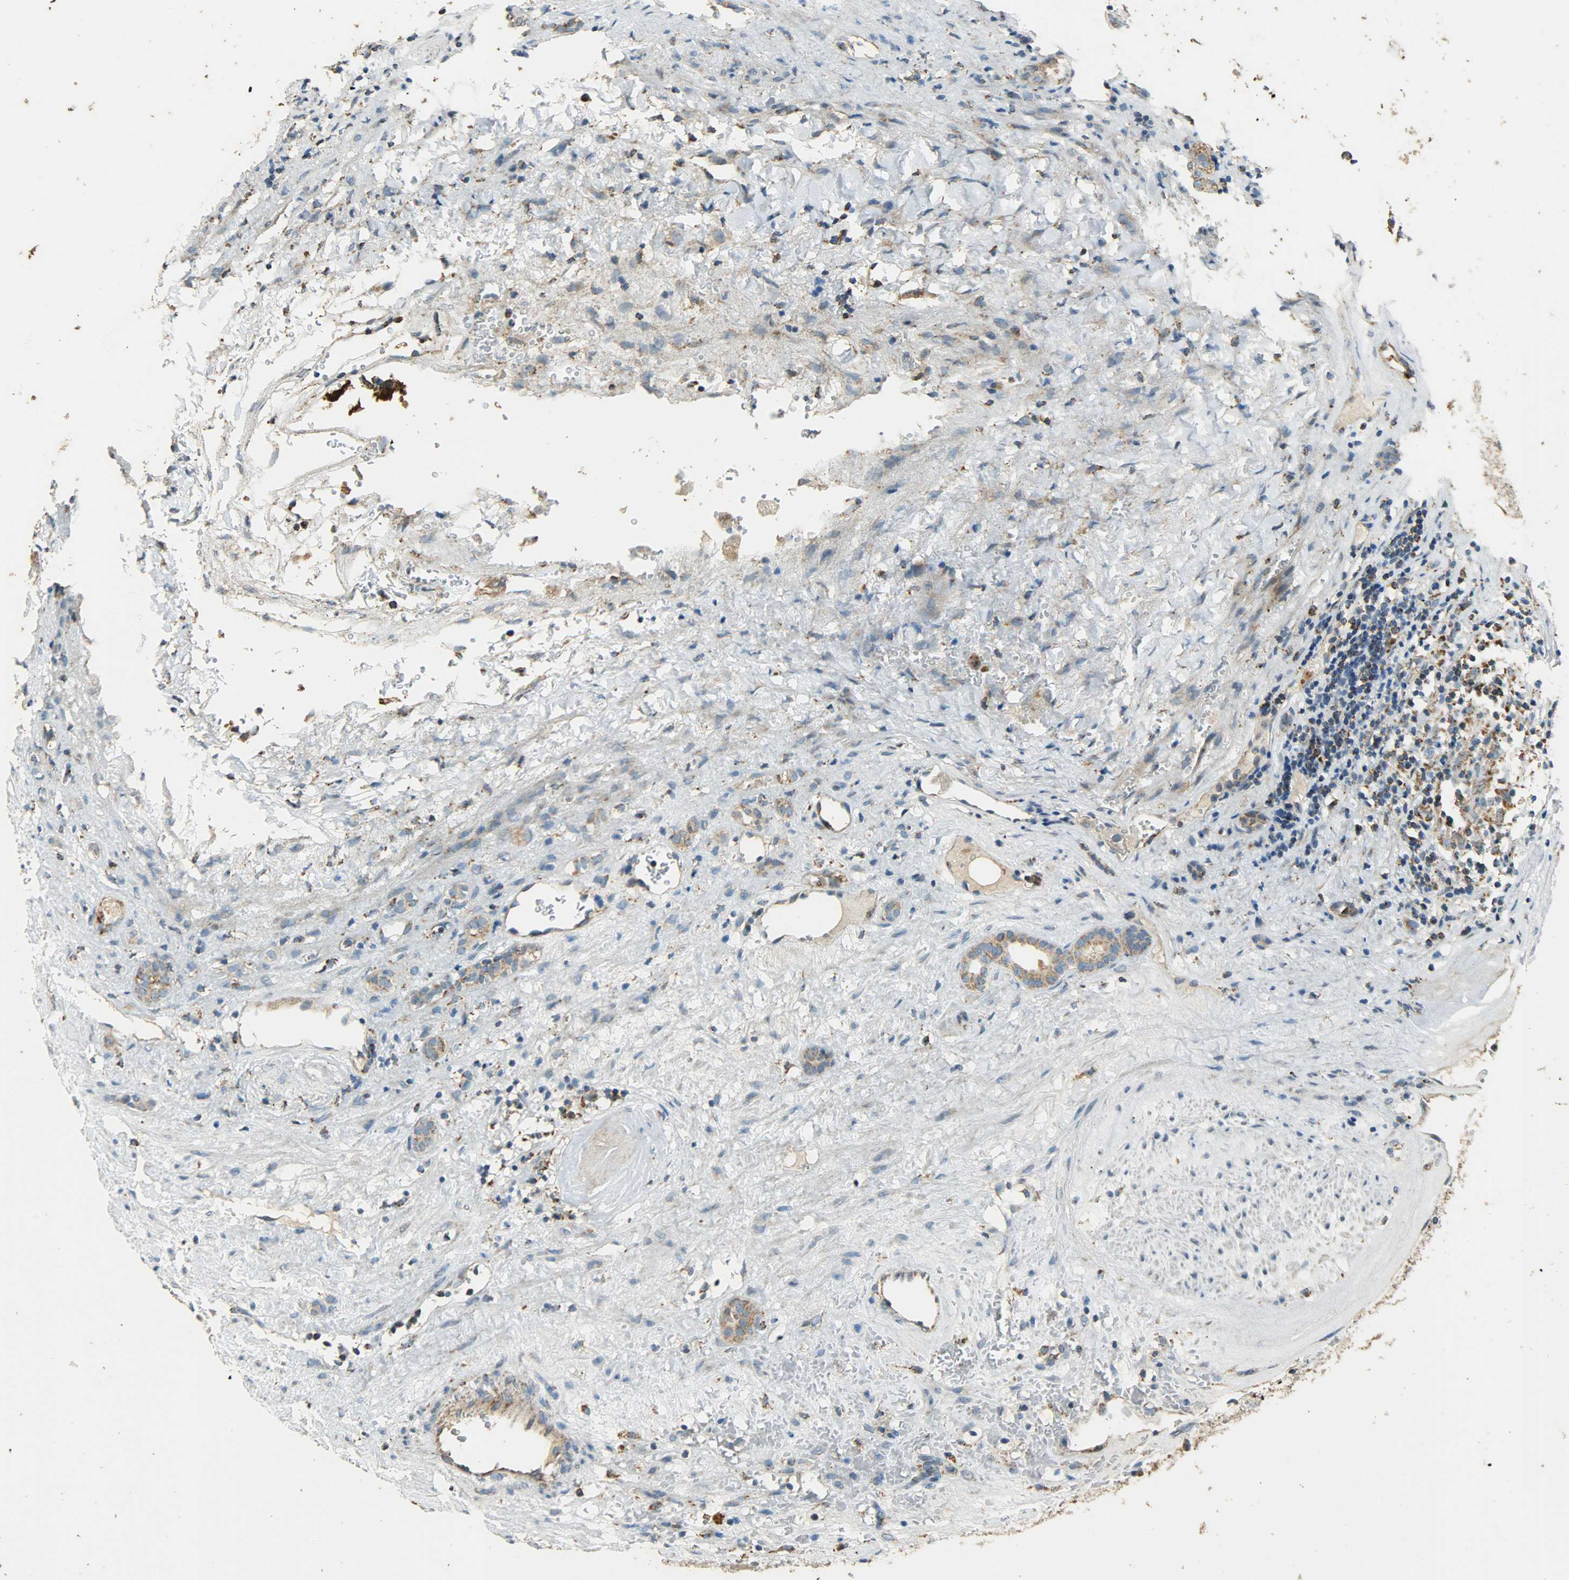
{"staining": {"intensity": "weak", "quantity": ">75%", "location": "cytoplasmic/membranous"}, "tissue": "renal cancer", "cell_type": "Tumor cells", "image_type": "cancer", "snomed": [{"axis": "morphology", "description": "Adenocarcinoma, NOS"}, {"axis": "topography", "description": "Kidney"}], "caption": "A micrograph of human renal adenocarcinoma stained for a protein exhibits weak cytoplasmic/membranous brown staining in tumor cells. (Brightfield microscopy of DAB IHC at high magnification).", "gene": "HDHD5", "patient": {"sex": "female", "age": 83}}